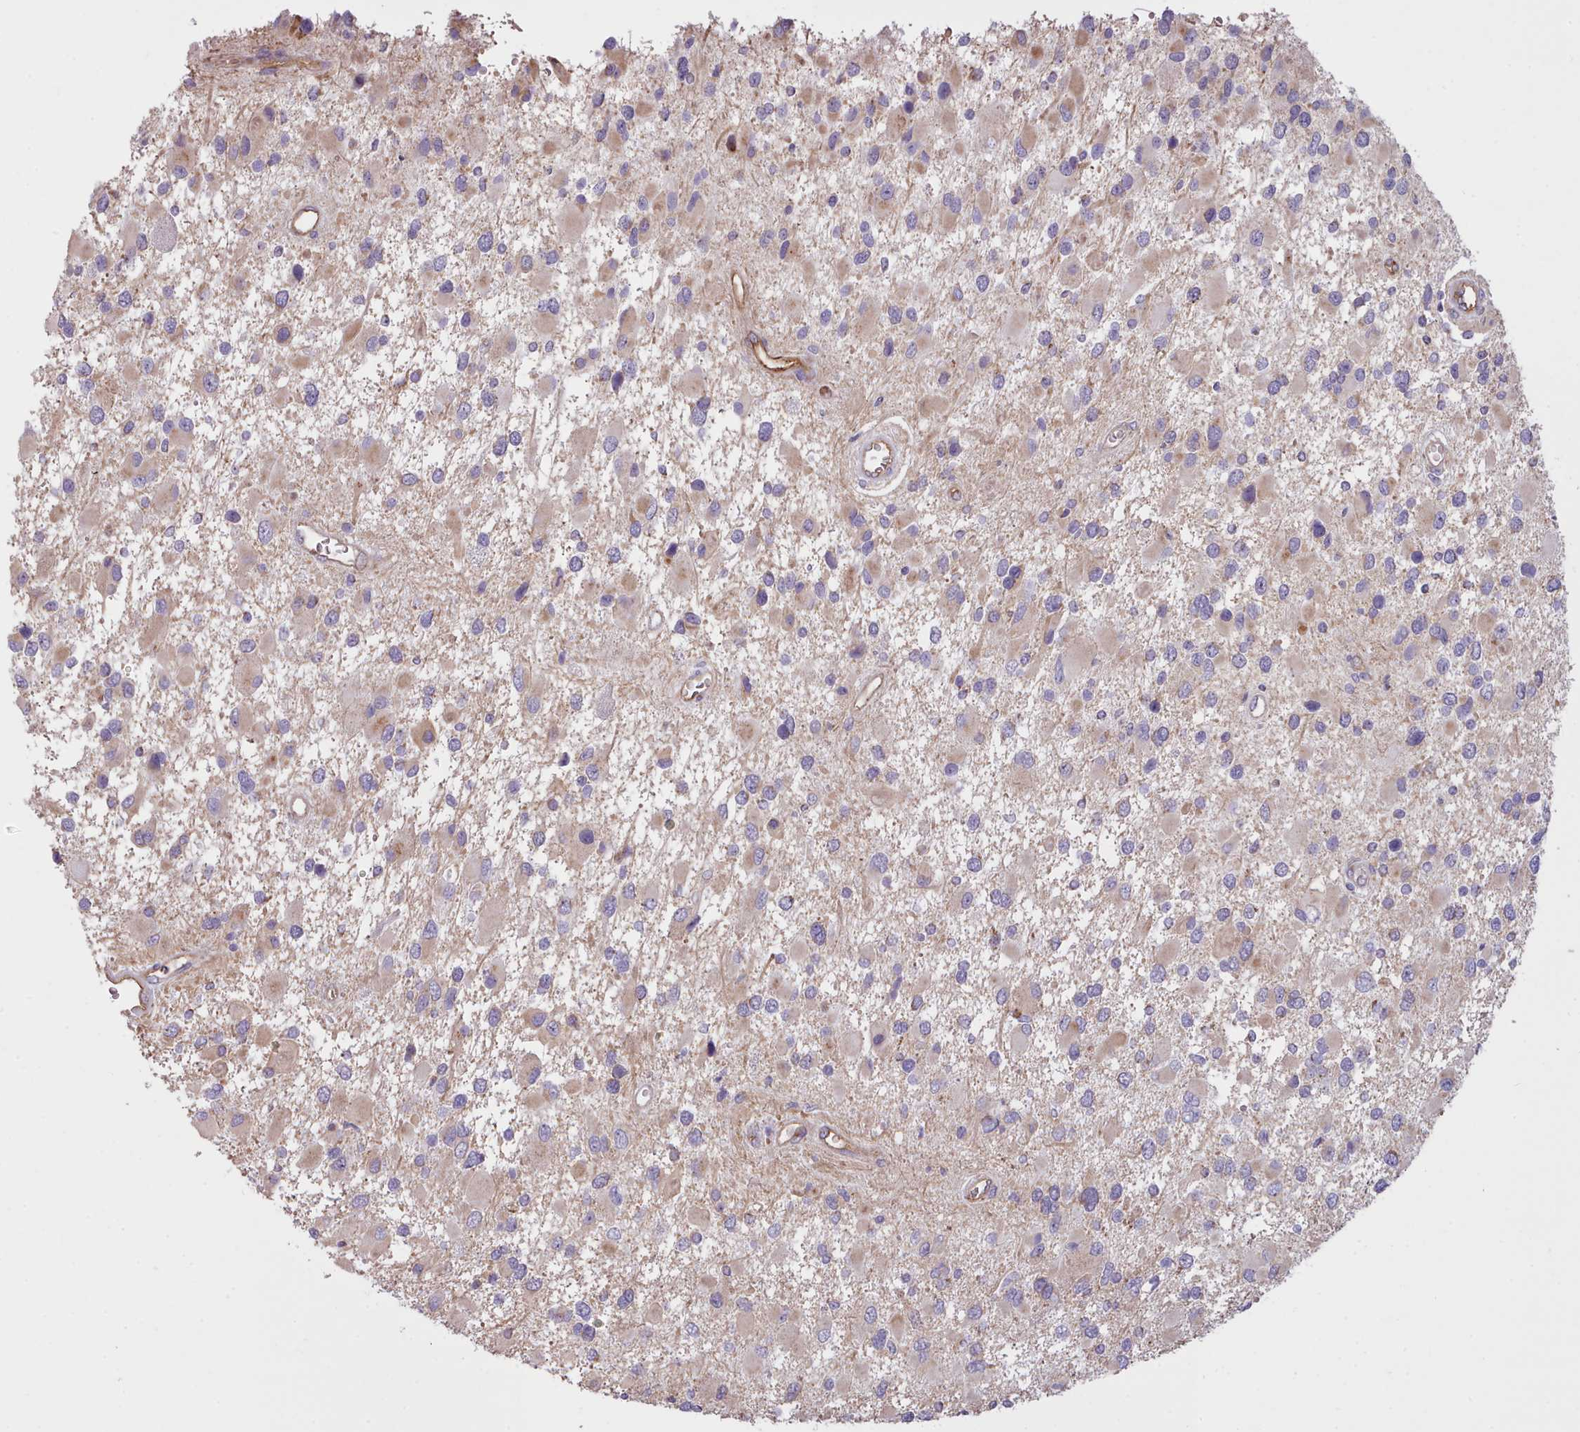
{"staining": {"intensity": "weak", "quantity": "<25%", "location": "cytoplasmic/membranous"}, "tissue": "glioma", "cell_type": "Tumor cells", "image_type": "cancer", "snomed": [{"axis": "morphology", "description": "Glioma, malignant, High grade"}, {"axis": "topography", "description": "Brain"}], "caption": "Tumor cells are negative for brown protein staining in high-grade glioma (malignant).", "gene": "SLC52A3", "patient": {"sex": "male", "age": 53}}